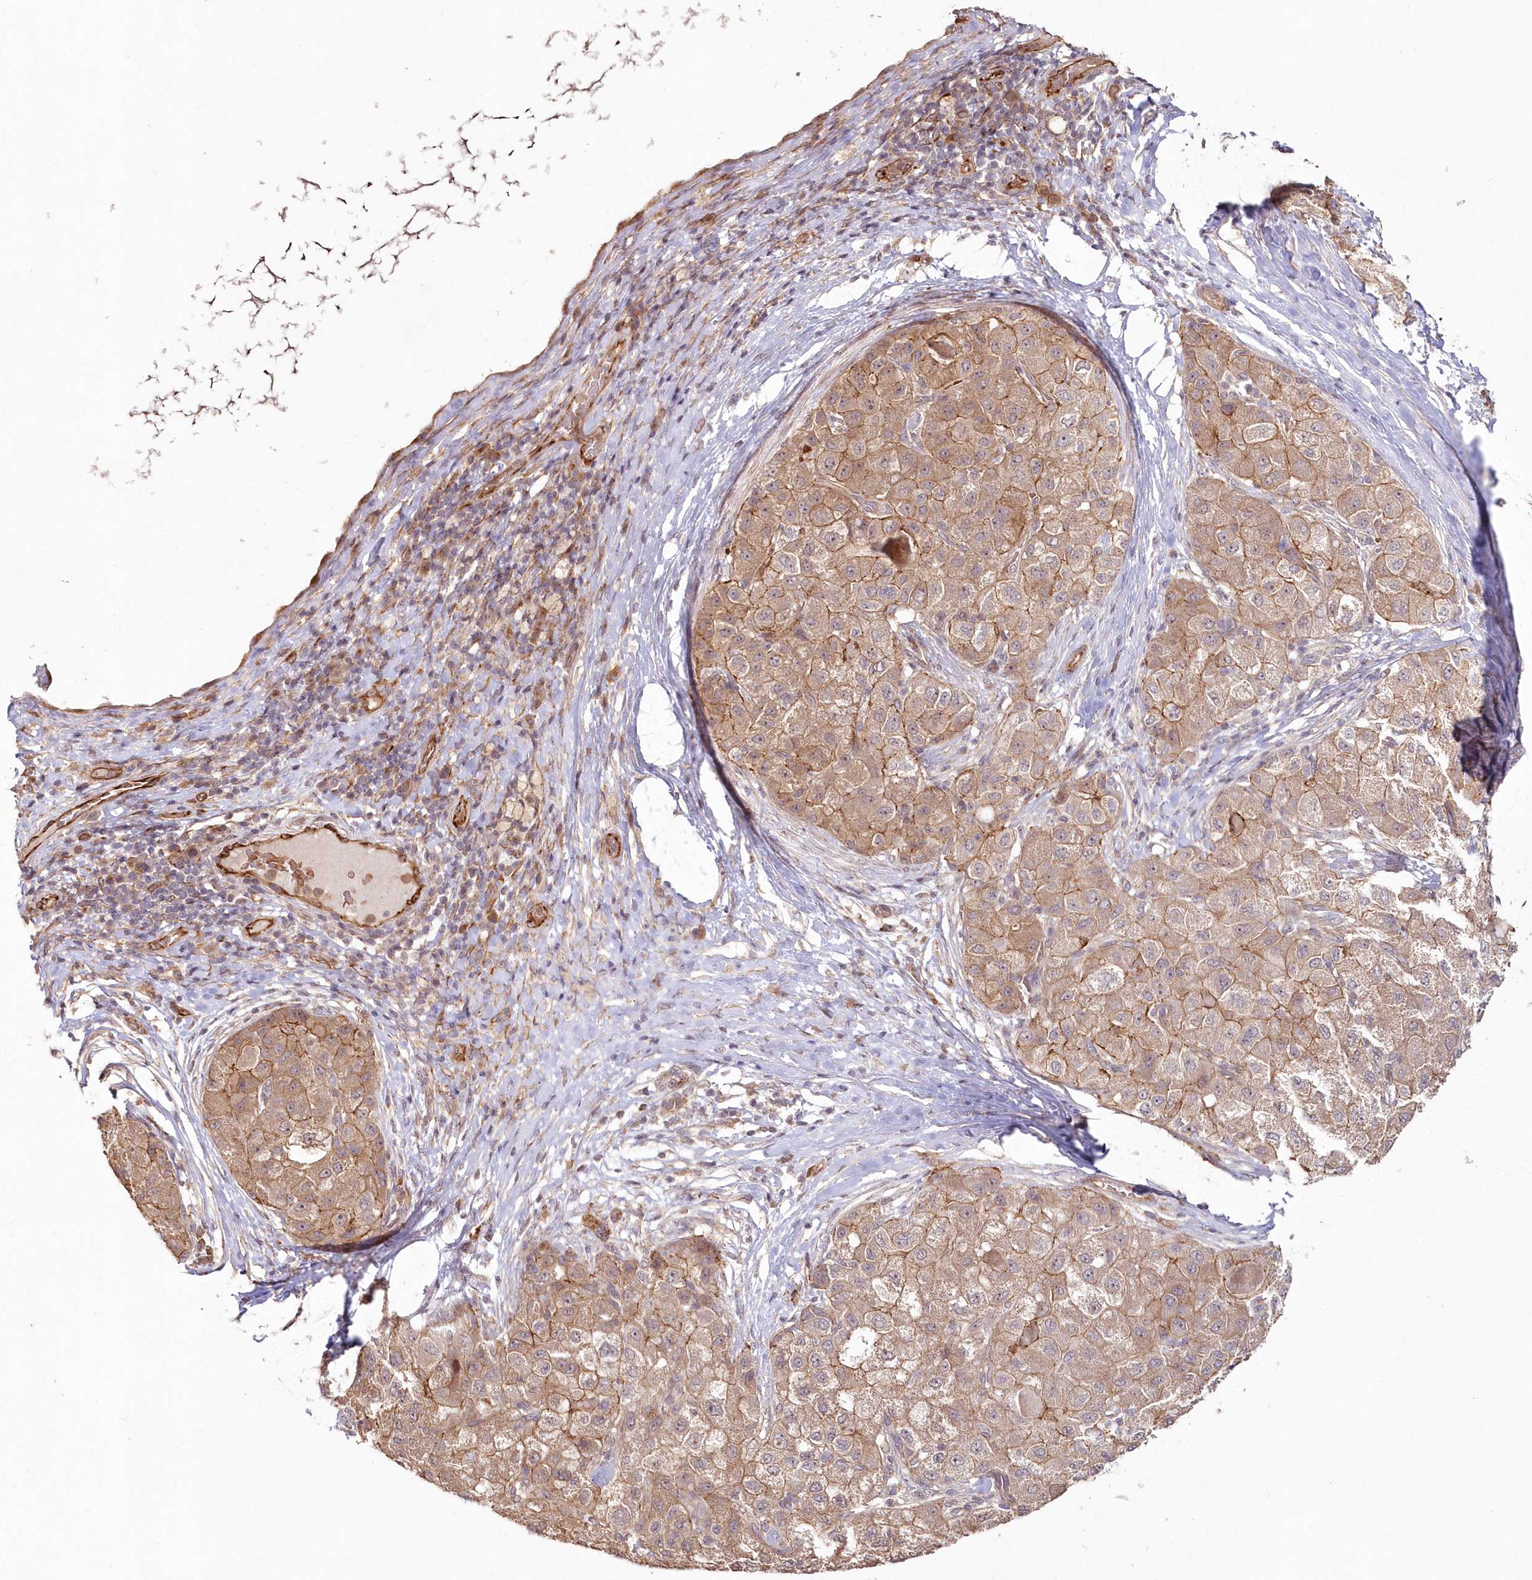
{"staining": {"intensity": "moderate", "quantity": ">75%", "location": "cytoplasmic/membranous"}, "tissue": "liver cancer", "cell_type": "Tumor cells", "image_type": "cancer", "snomed": [{"axis": "morphology", "description": "Carcinoma, Hepatocellular, NOS"}, {"axis": "topography", "description": "Liver"}], "caption": "Immunohistochemical staining of liver cancer (hepatocellular carcinoma) shows medium levels of moderate cytoplasmic/membranous expression in approximately >75% of tumor cells. (brown staining indicates protein expression, while blue staining denotes nuclei).", "gene": "HYCC2", "patient": {"sex": "male", "age": 80}}